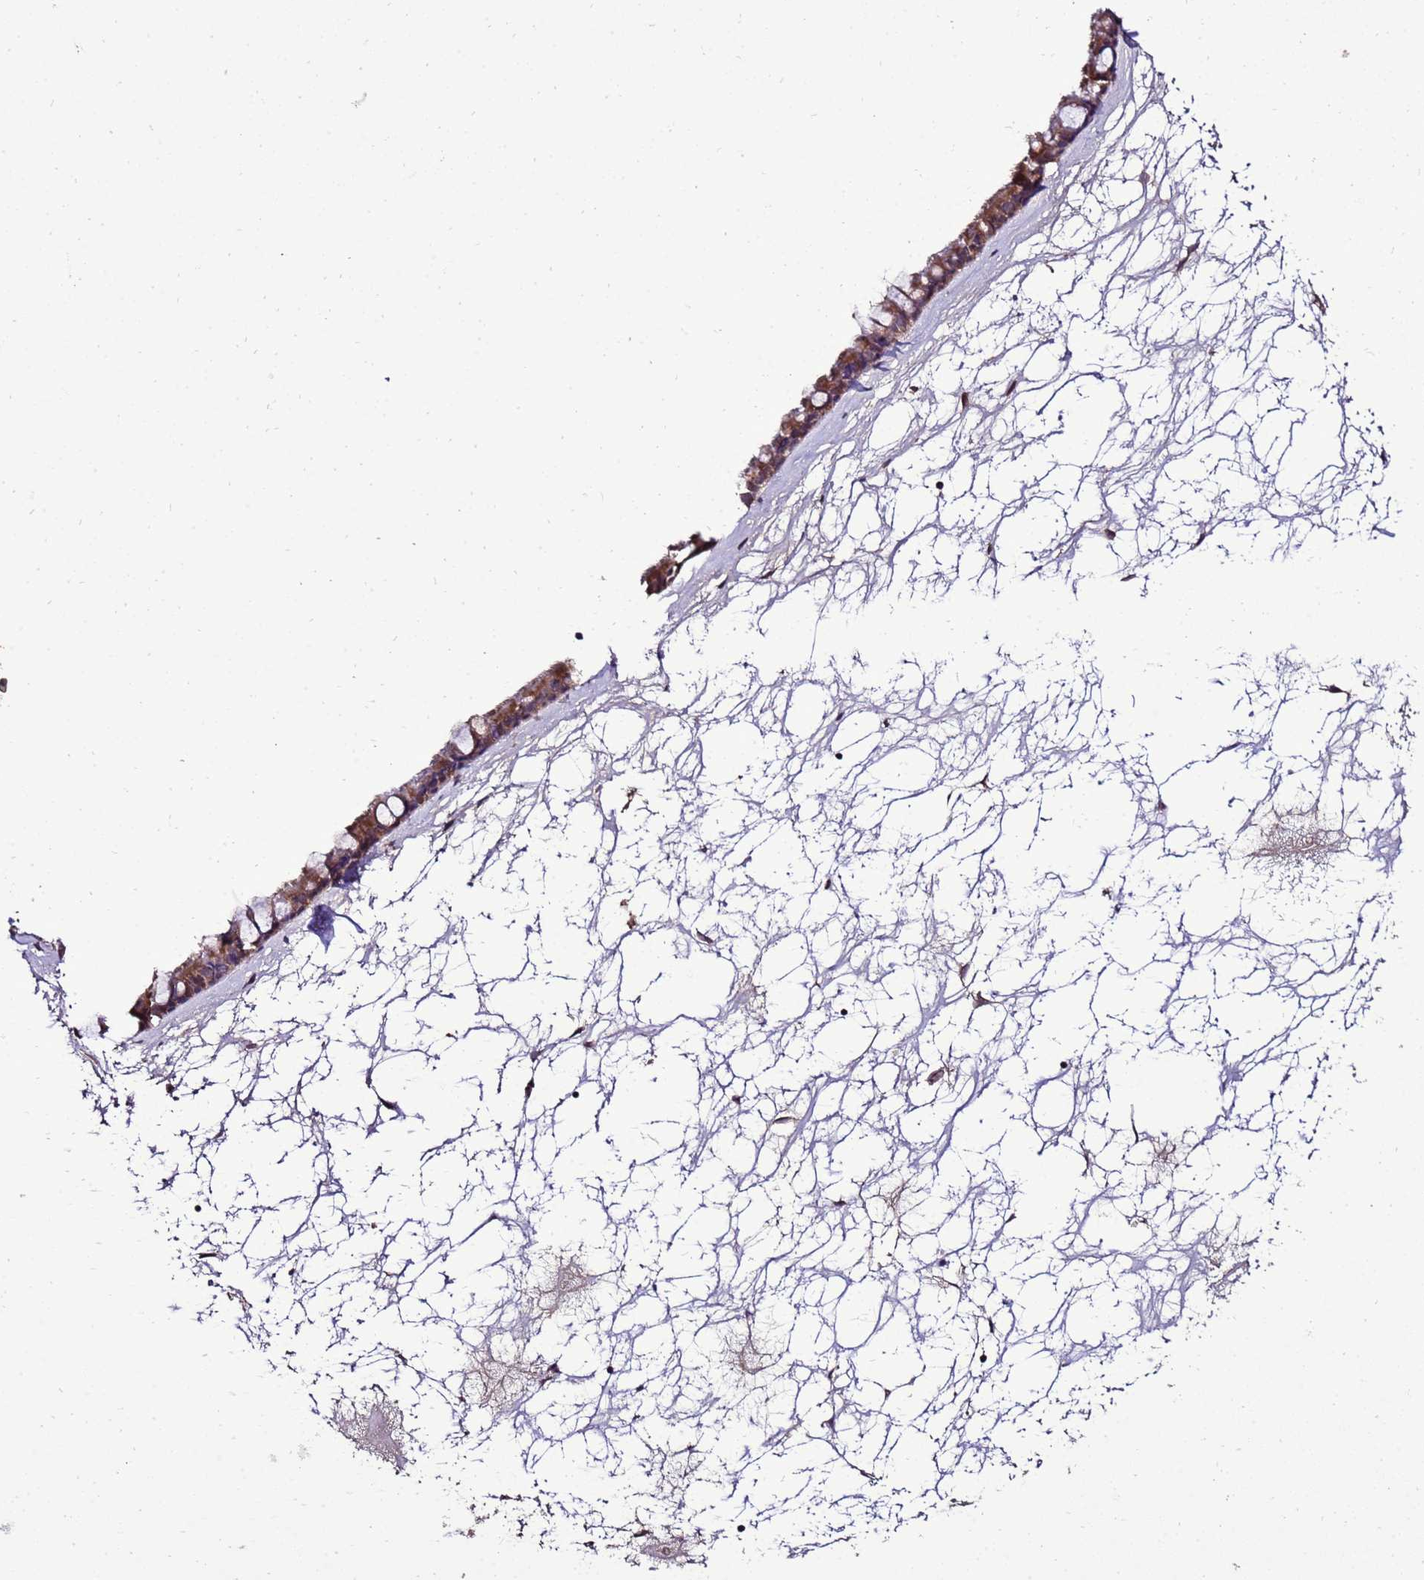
{"staining": {"intensity": "moderate", "quantity": ">75%", "location": "cytoplasmic/membranous"}, "tissue": "nasopharynx", "cell_type": "Respiratory epithelial cells", "image_type": "normal", "snomed": [{"axis": "morphology", "description": "Normal tissue, NOS"}, {"axis": "topography", "description": "Nasopharynx"}], "caption": "Protein analysis of unremarkable nasopharynx demonstrates moderate cytoplasmic/membranous positivity in approximately >75% of respiratory epithelial cells. Nuclei are stained in blue.", "gene": "ZNF329", "patient": {"sex": "male", "age": 64}}